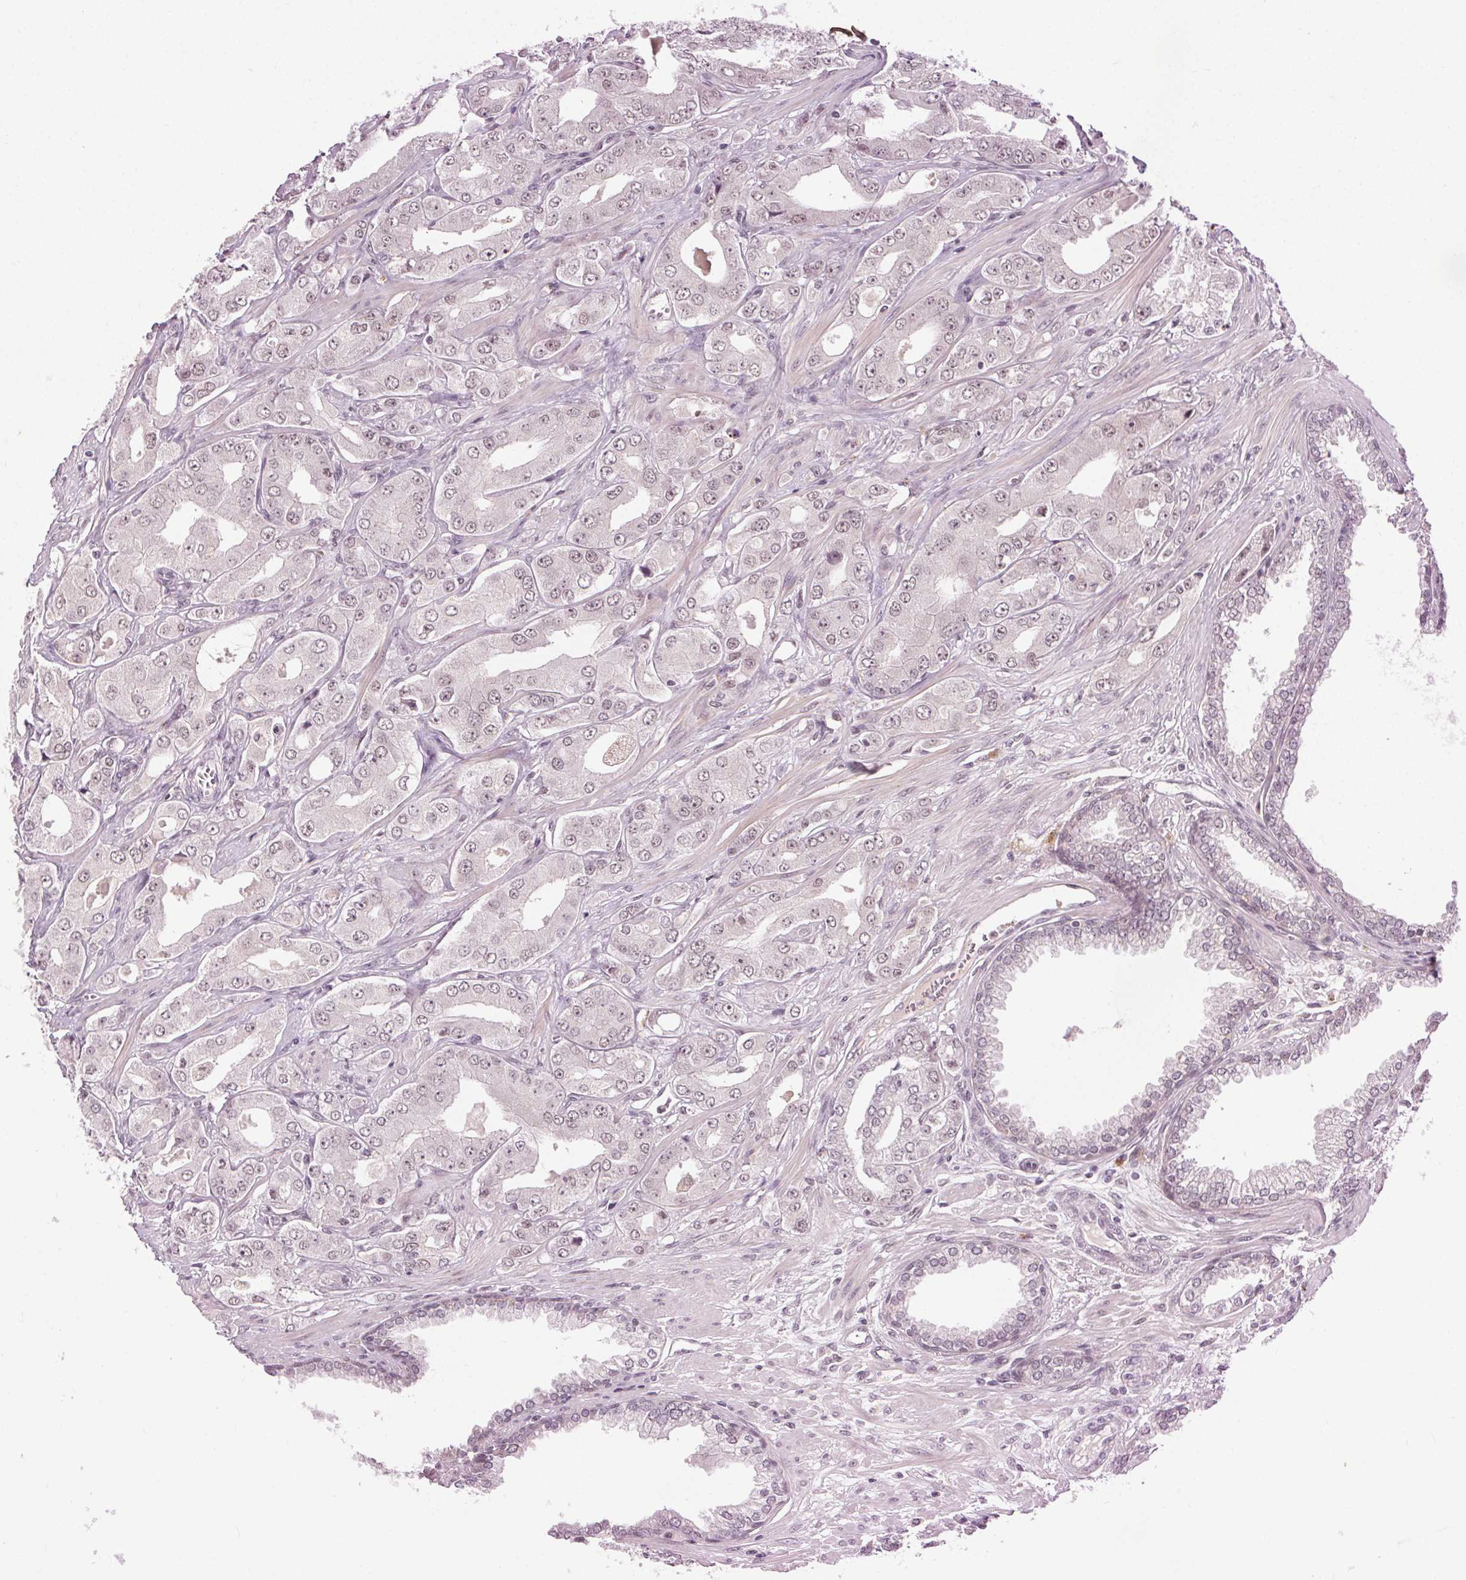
{"staining": {"intensity": "weak", "quantity": "<25%", "location": "nuclear"}, "tissue": "prostate cancer", "cell_type": "Tumor cells", "image_type": "cancer", "snomed": [{"axis": "morphology", "description": "Adenocarcinoma, Low grade"}, {"axis": "topography", "description": "Prostate"}], "caption": "Prostate low-grade adenocarcinoma stained for a protein using immunohistochemistry reveals no expression tumor cells.", "gene": "MED6", "patient": {"sex": "male", "age": 60}}